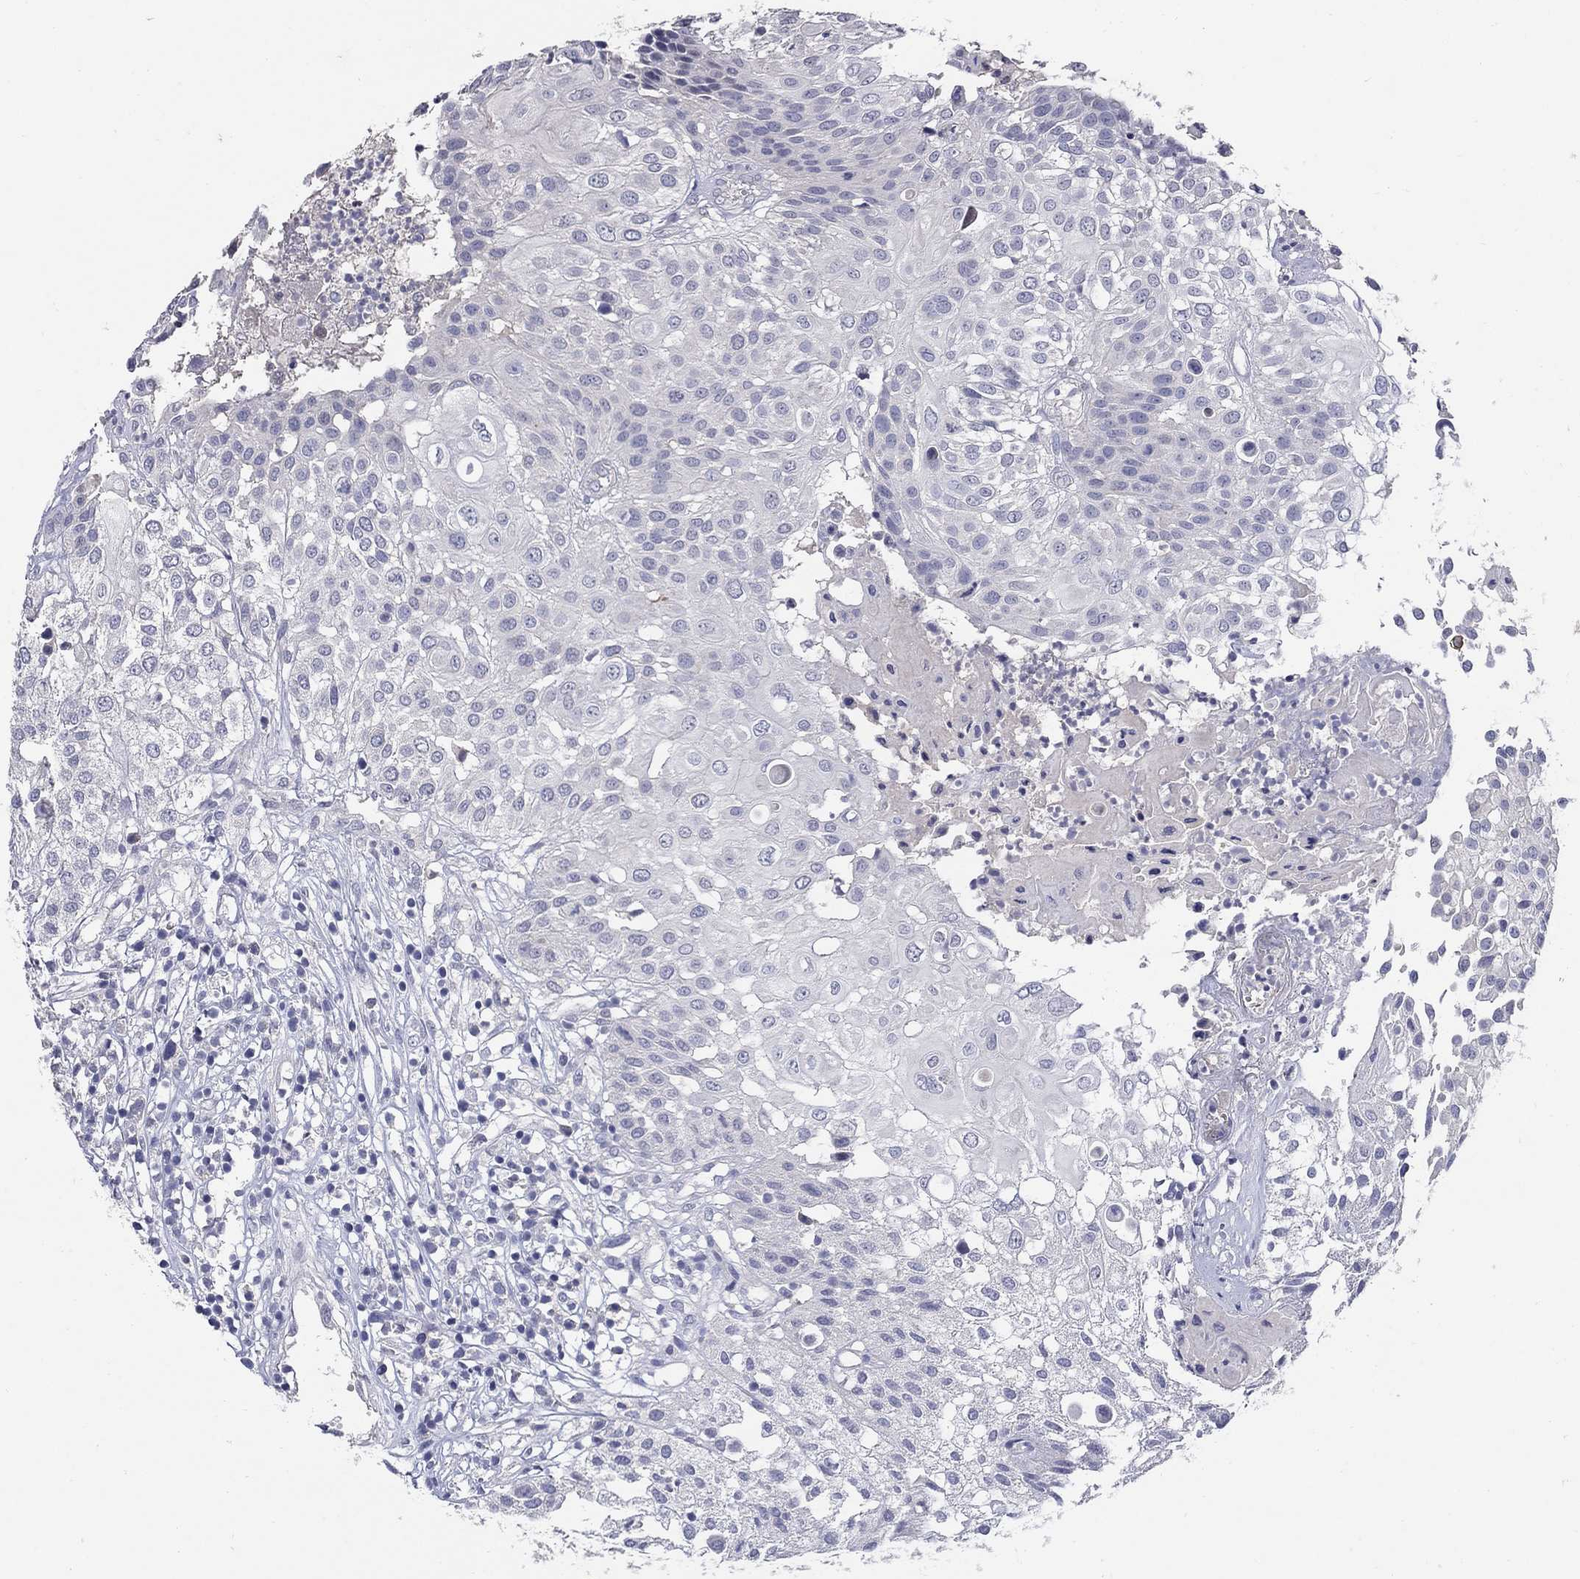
{"staining": {"intensity": "negative", "quantity": "none", "location": "none"}, "tissue": "urothelial cancer", "cell_type": "Tumor cells", "image_type": "cancer", "snomed": [{"axis": "morphology", "description": "Urothelial carcinoma, High grade"}, {"axis": "topography", "description": "Urinary bladder"}], "caption": "Urothelial carcinoma (high-grade) was stained to show a protein in brown. There is no significant expression in tumor cells.", "gene": "CETN1", "patient": {"sex": "female", "age": 79}}